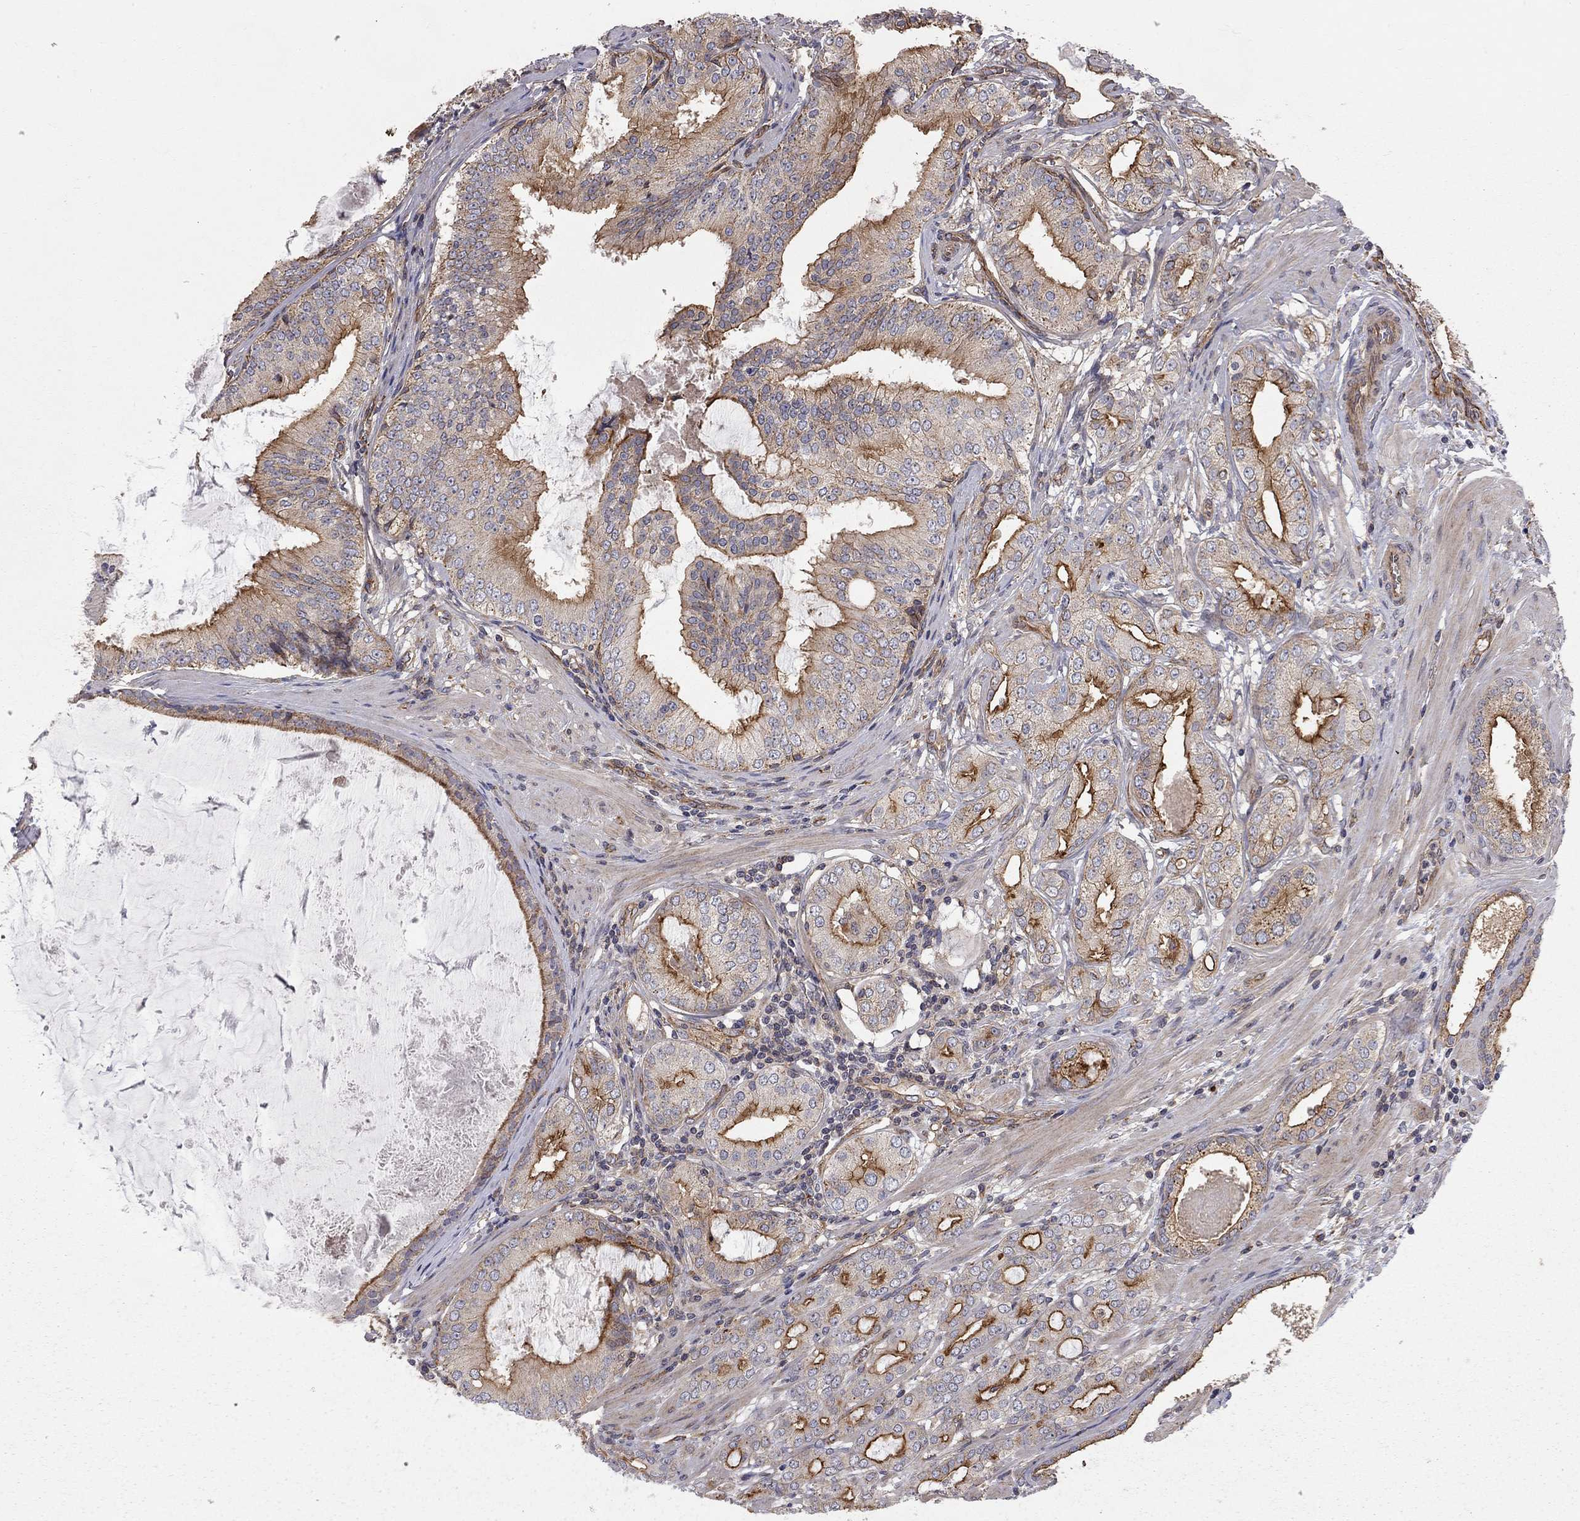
{"staining": {"intensity": "strong", "quantity": "25%-75%", "location": "cytoplasmic/membranous"}, "tissue": "prostate cancer", "cell_type": "Tumor cells", "image_type": "cancer", "snomed": [{"axis": "morphology", "description": "Adenocarcinoma, High grade"}, {"axis": "topography", "description": "Prostate and seminal vesicle, NOS"}], "caption": "The histopathology image shows staining of prostate cancer, revealing strong cytoplasmic/membranous protein staining (brown color) within tumor cells. (DAB (3,3'-diaminobenzidine) = brown stain, brightfield microscopy at high magnification).", "gene": "RASEF", "patient": {"sex": "male", "age": 62}}